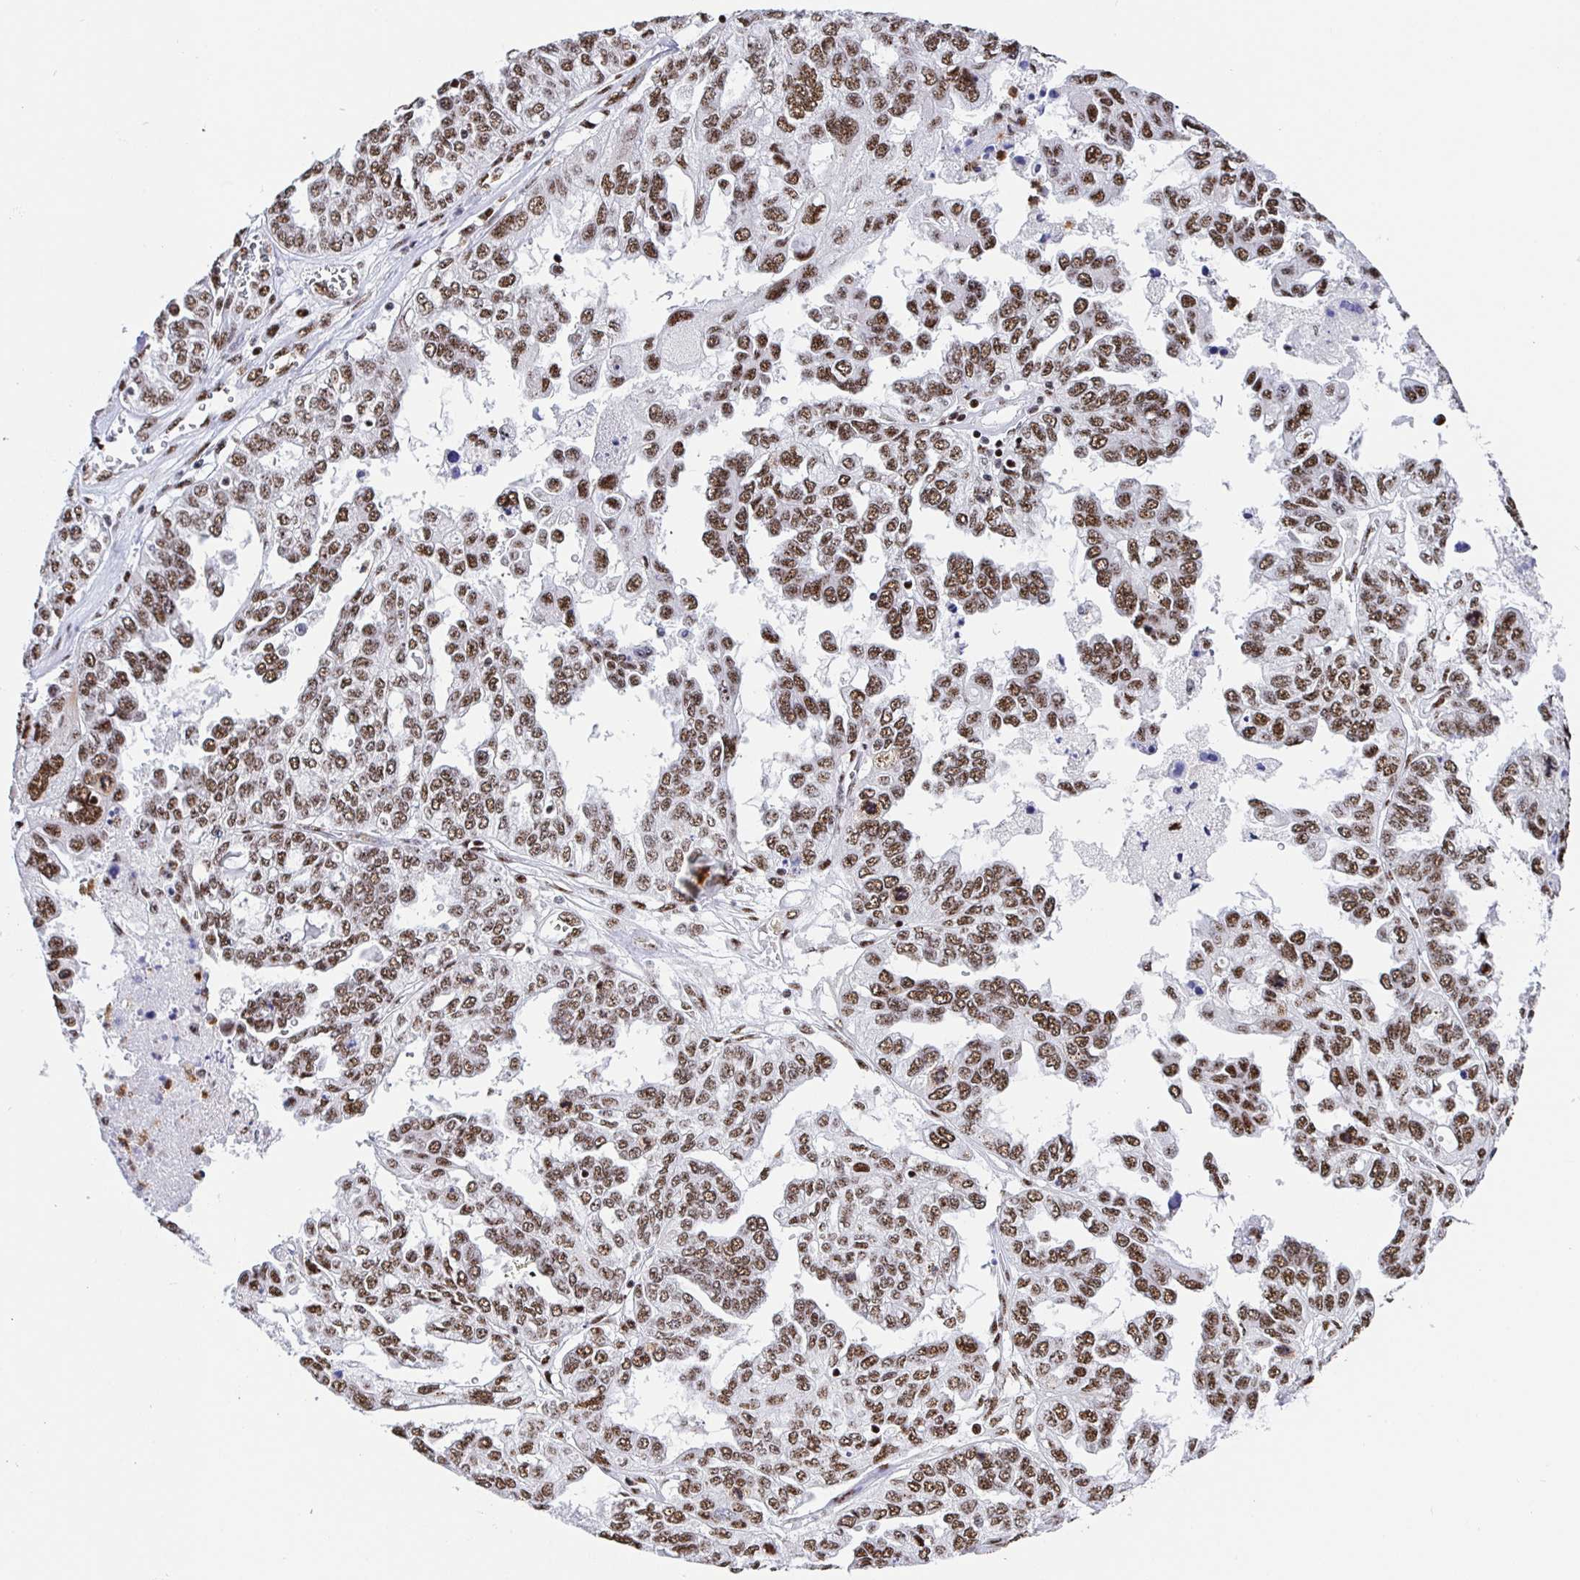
{"staining": {"intensity": "moderate", "quantity": ">75%", "location": "nuclear"}, "tissue": "ovarian cancer", "cell_type": "Tumor cells", "image_type": "cancer", "snomed": [{"axis": "morphology", "description": "Cystadenocarcinoma, serous, NOS"}, {"axis": "topography", "description": "Ovary"}], "caption": "Protein analysis of ovarian cancer (serous cystadenocarcinoma) tissue reveals moderate nuclear expression in about >75% of tumor cells.", "gene": "SETD5", "patient": {"sex": "female", "age": 53}}